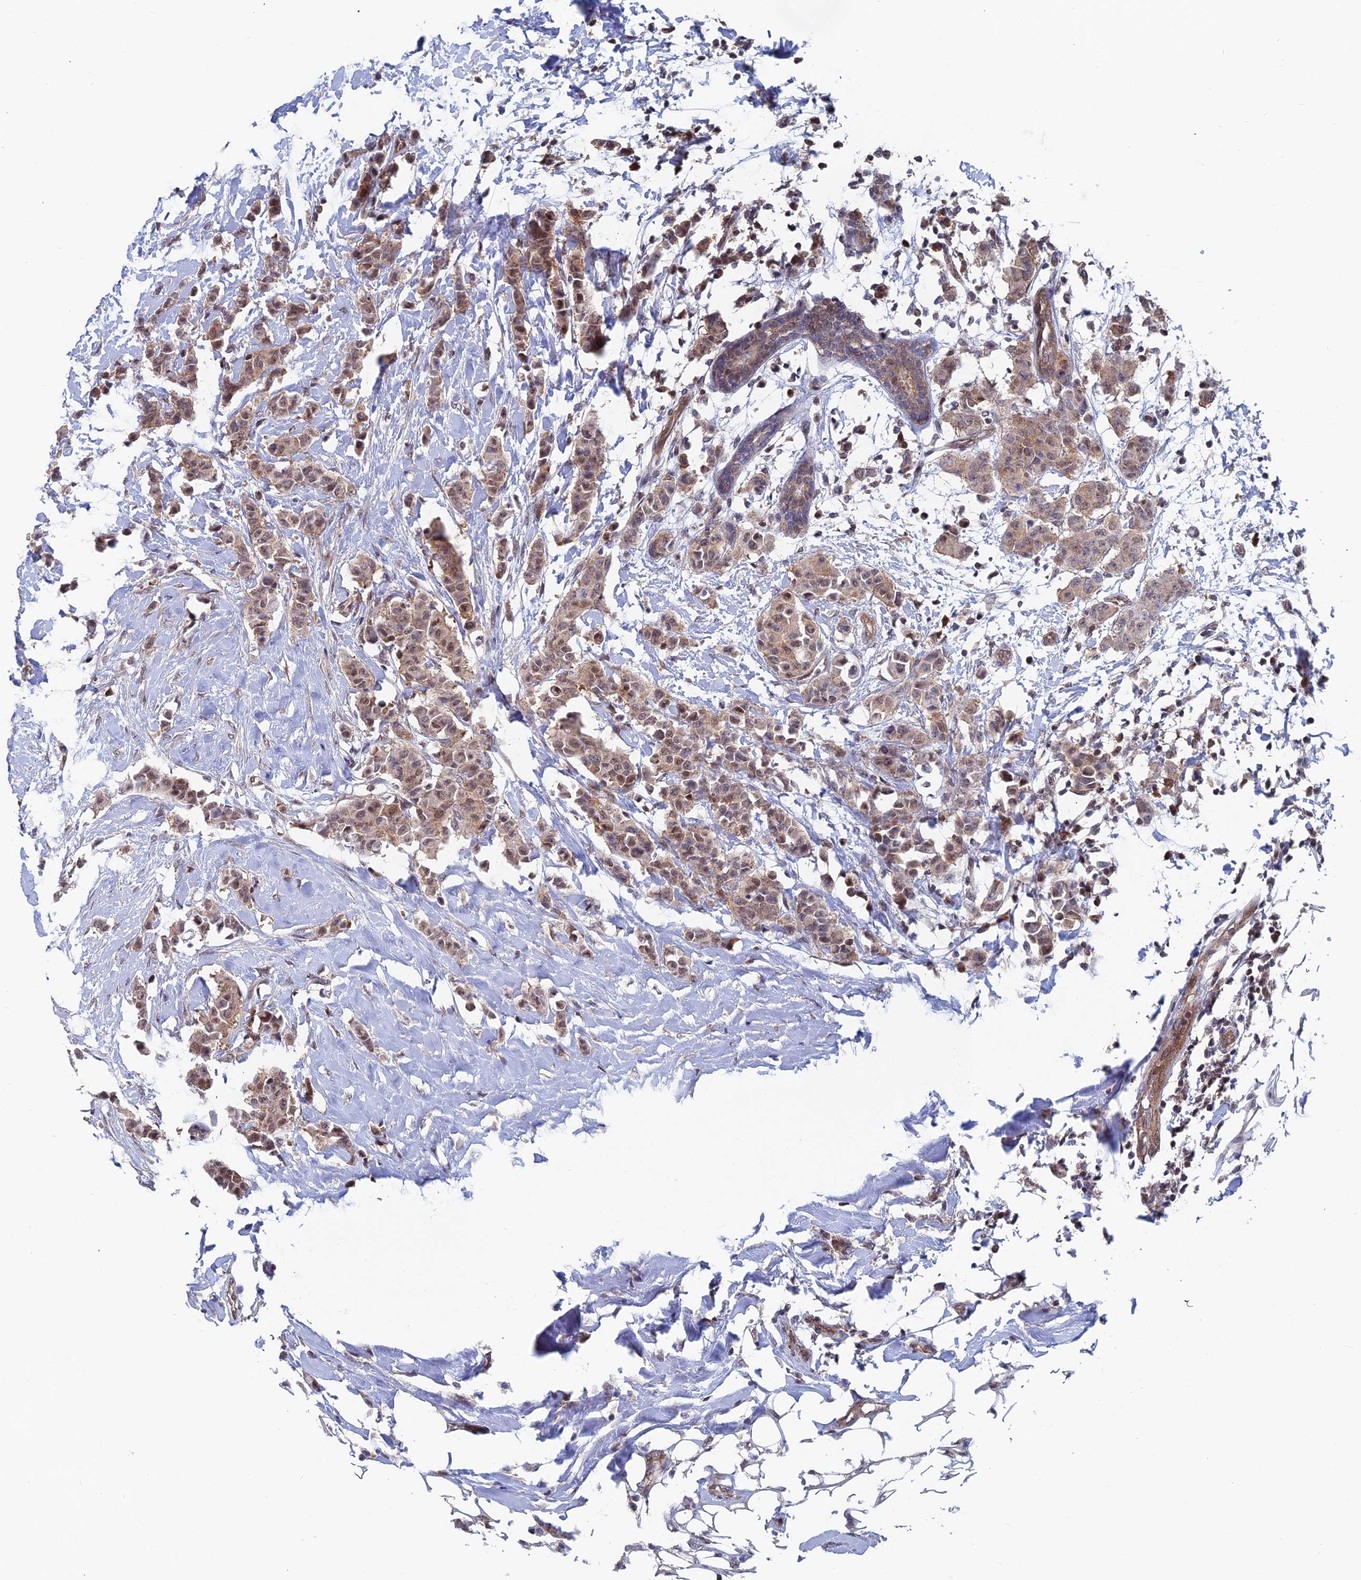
{"staining": {"intensity": "moderate", "quantity": ">75%", "location": "cytoplasmic/membranous,nuclear"}, "tissue": "breast cancer", "cell_type": "Tumor cells", "image_type": "cancer", "snomed": [{"axis": "morphology", "description": "Duct carcinoma"}, {"axis": "topography", "description": "Breast"}], "caption": "A medium amount of moderate cytoplasmic/membranous and nuclear expression is seen in about >75% of tumor cells in invasive ductal carcinoma (breast) tissue.", "gene": "IGBP1", "patient": {"sex": "female", "age": 40}}